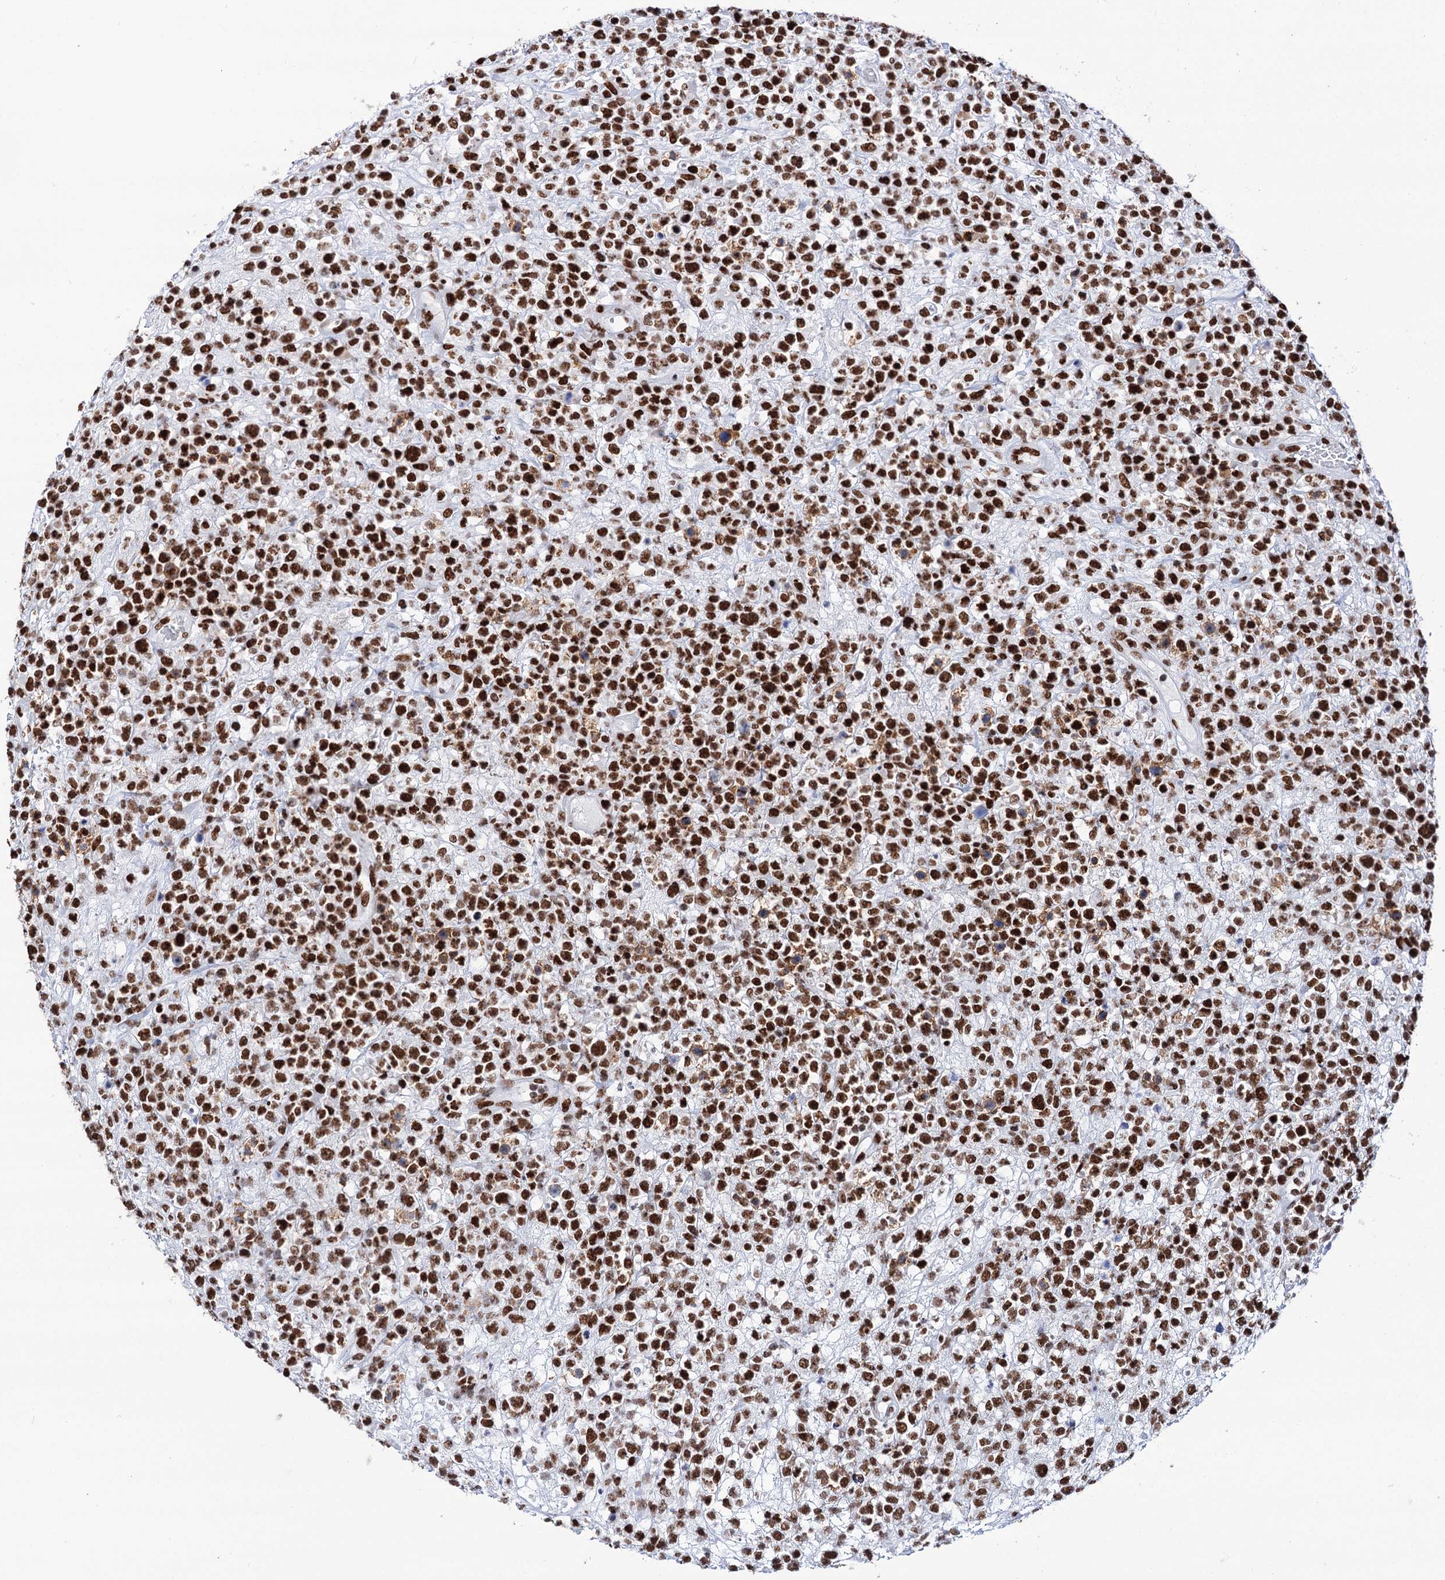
{"staining": {"intensity": "strong", "quantity": ">75%", "location": "nuclear"}, "tissue": "lymphoma", "cell_type": "Tumor cells", "image_type": "cancer", "snomed": [{"axis": "morphology", "description": "Malignant lymphoma, non-Hodgkin's type, High grade"}, {"axis": "topography", "description": "Colon"}], "caption": "The histopathology image demonstrates staining of malignant lymphoma, non-Hodgkin's type (high-grade), revealing strong nuclear protein positivity (brown color) within tumor cells.", "gene": "MATR3", "patient": {"sex": "female", "age": 53}}